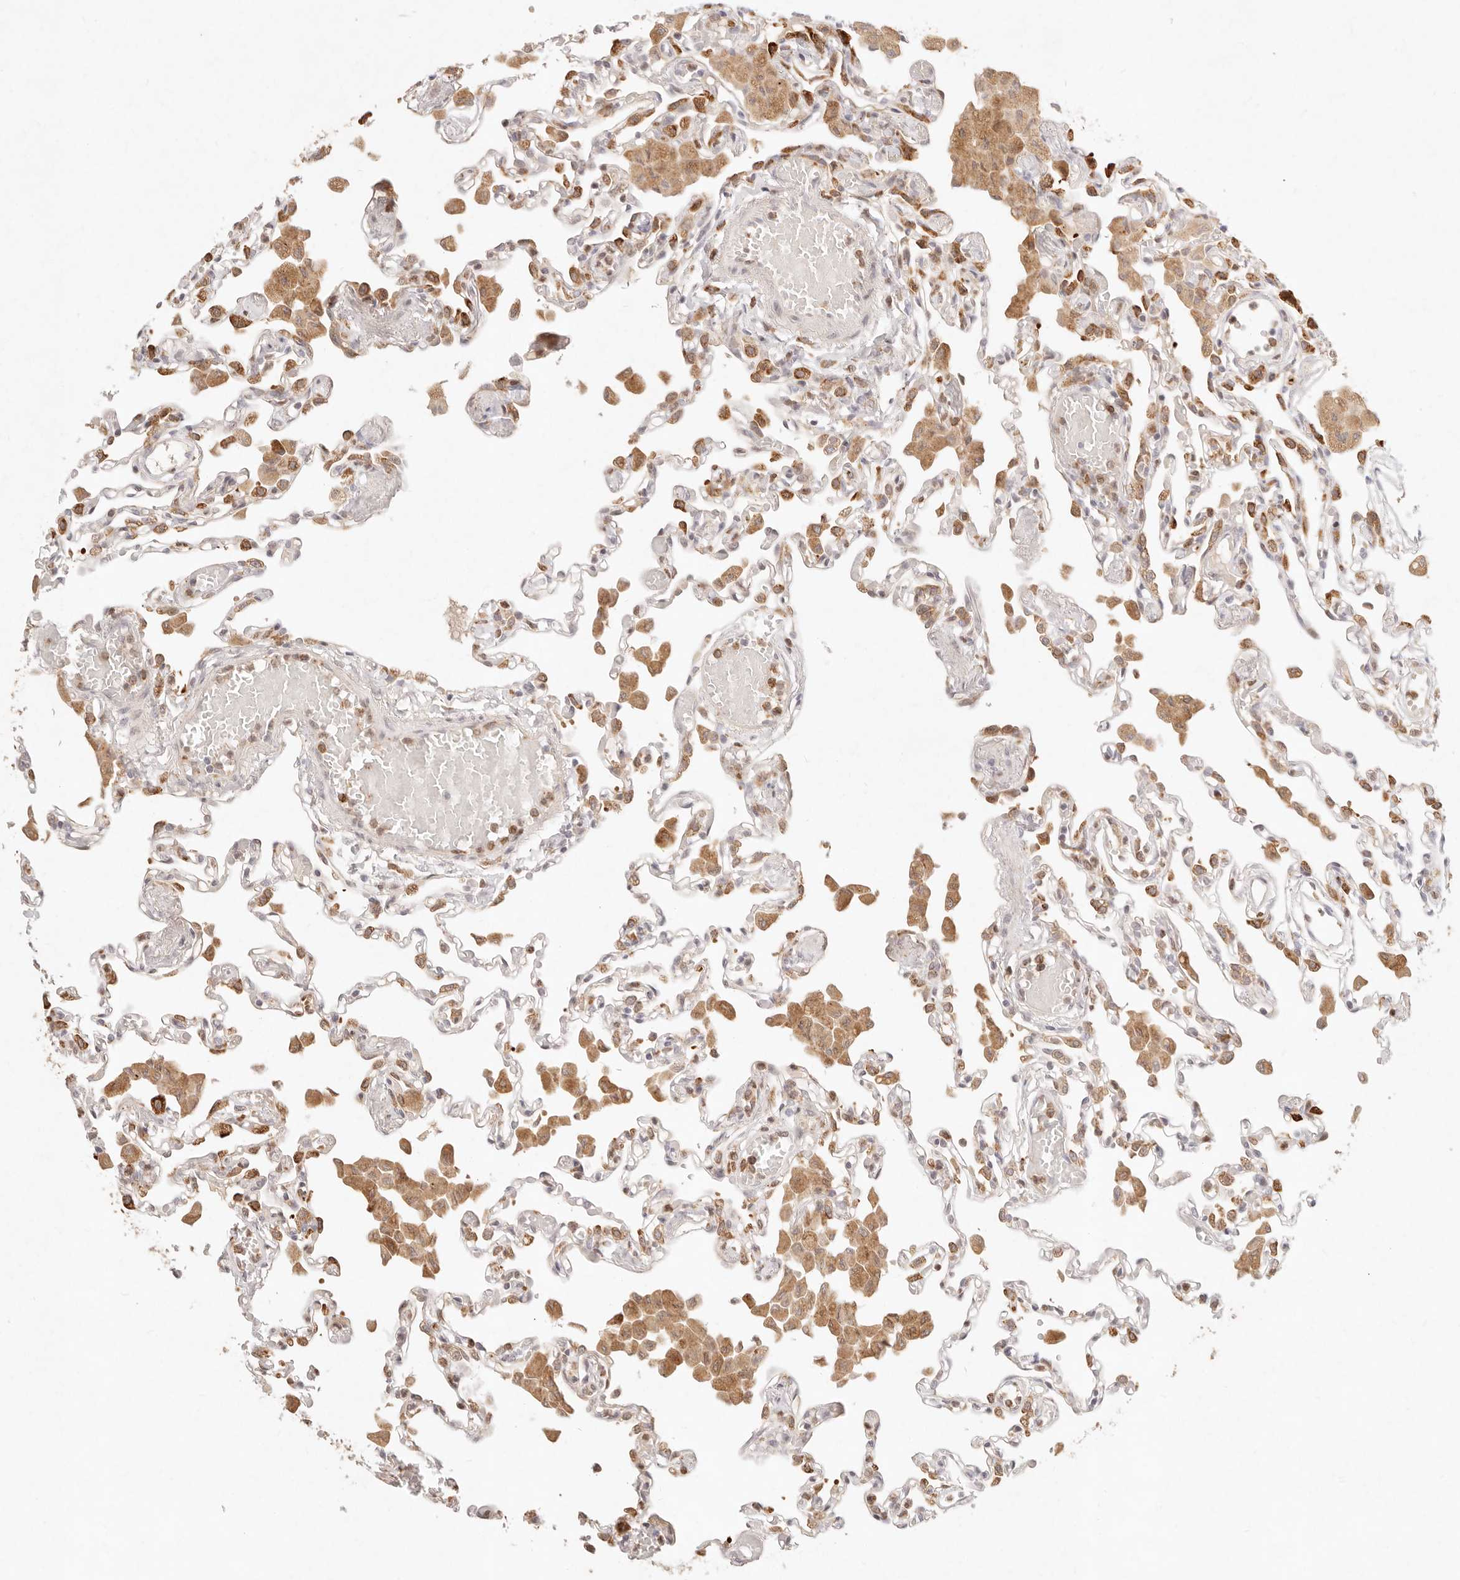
{"staining": {"intensity": "moderate", "quantity": "25%-75%", "location": "cytoplasmic/membranous"}, "tissue": "lung", "cell_type": "Alveolar cells", "image_type": "normal", "snomed": [{"axis": "morphology", "description": "Normal tissue, NOS"}, {"axis": "topography", "description": "Bronchus"}, {"axis": "topography", "description": "Lung"}], "caption": "Immunohistochemistry of benign lung demonstrates medium levels of moderate cytoplasmic/membranous positivity in about 25%-75% of alveolar cells.", "gene": "C1orf127", "patient": {"sex": "female", "age": 49}}